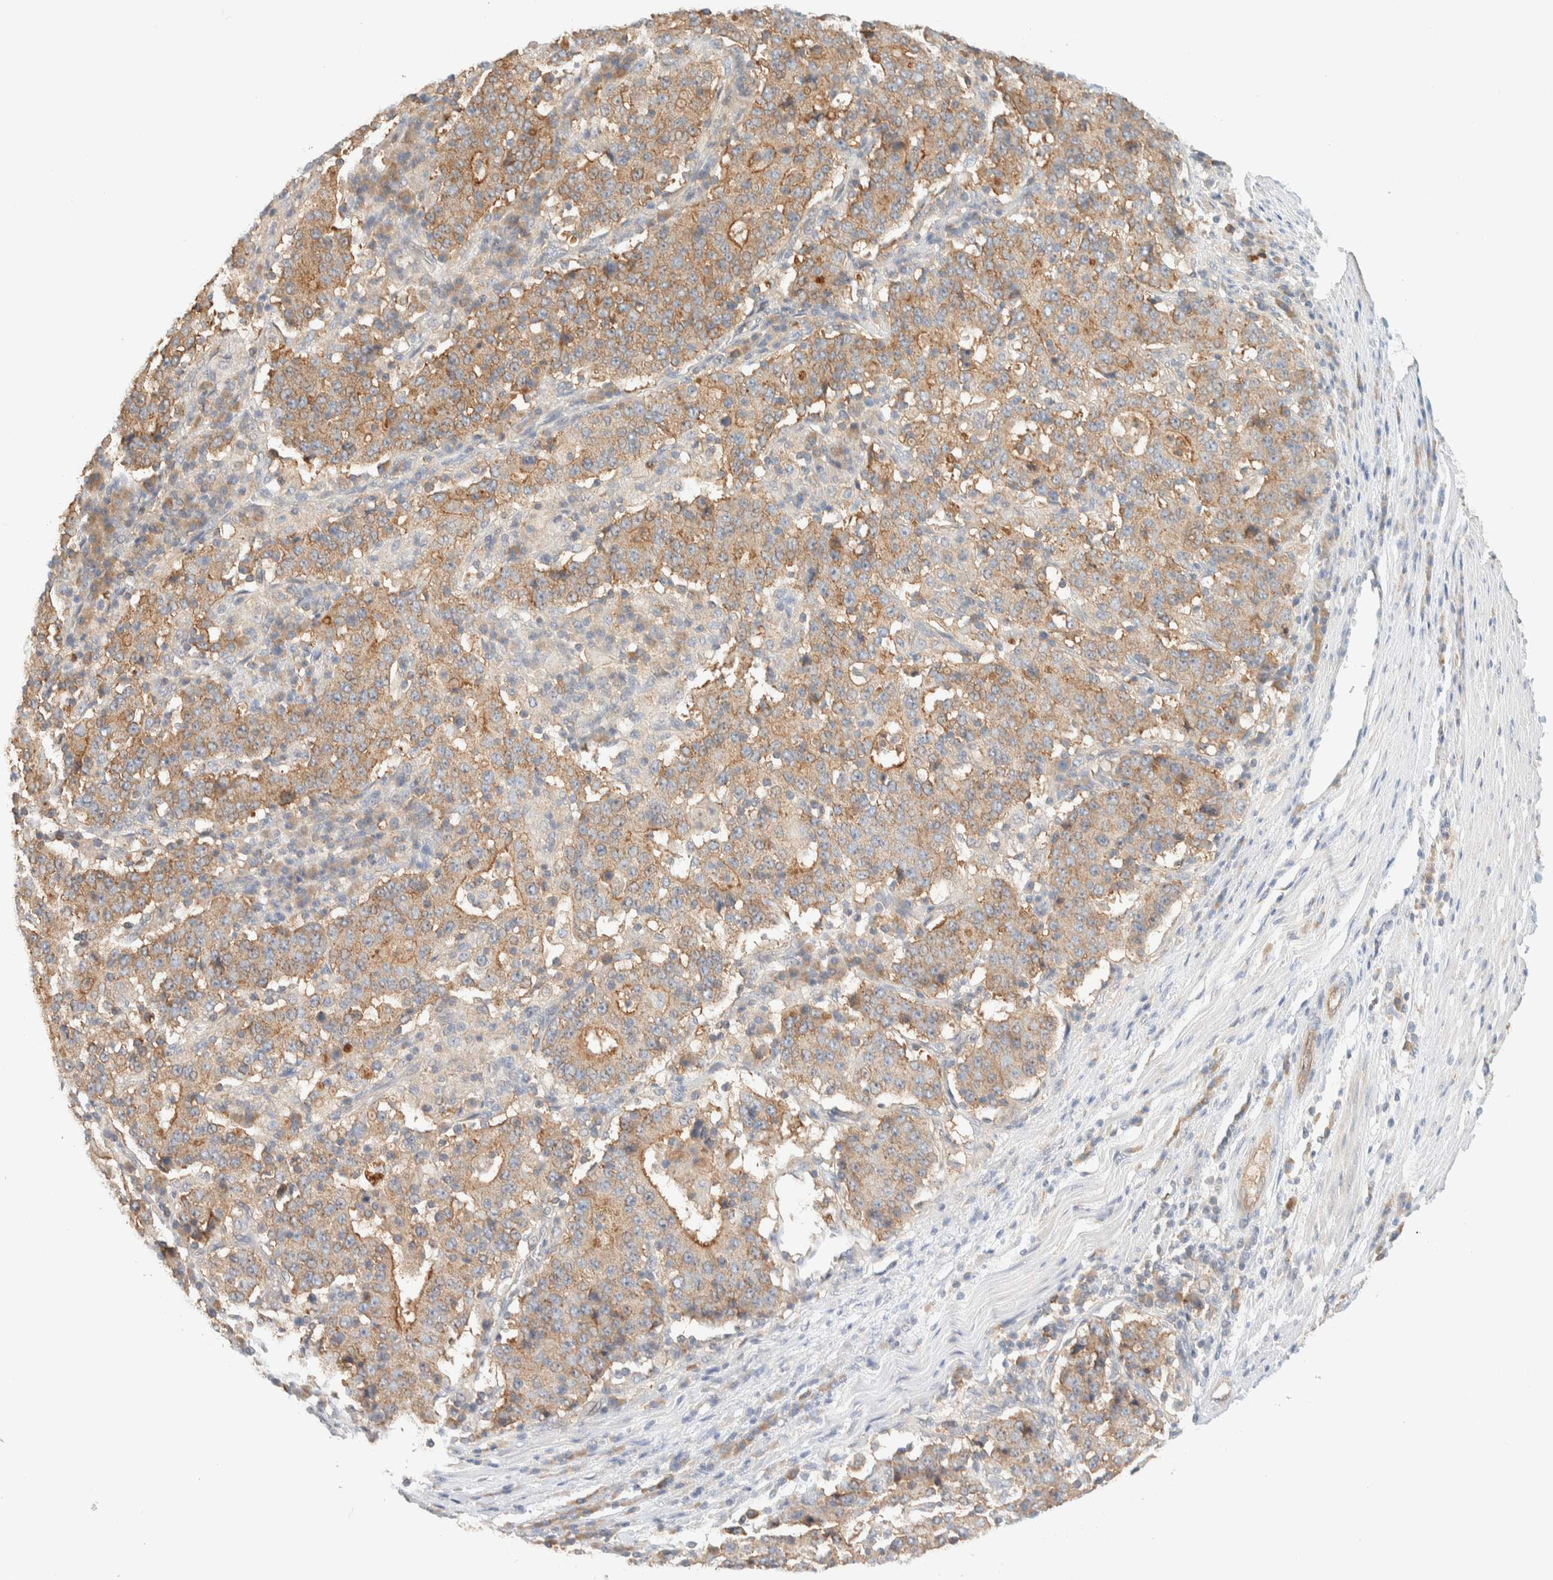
{"staining": {"intensity": "moderate", "quantity": ">75%", "location": "cytoplasmic/membranous"}, "tissue": "stomach cancer", "cell_type": "Tumor cells", "image_type": "cancer", "snomed": [{"axis": "morphology", "description": "Adenocarcinoma, NOS"}, {"axis": "topography", "description": "Stomach"}], "caption": "A micrograph showing moderate cytoplasmic/membranous positivity in about >75% of tumor cells in stomach cancer (adenocarcinoma), as visualized by brown immunohistochemical staining.", "gene": "TBC1D8B", "patient": {"sex": "male", "age": 59}}